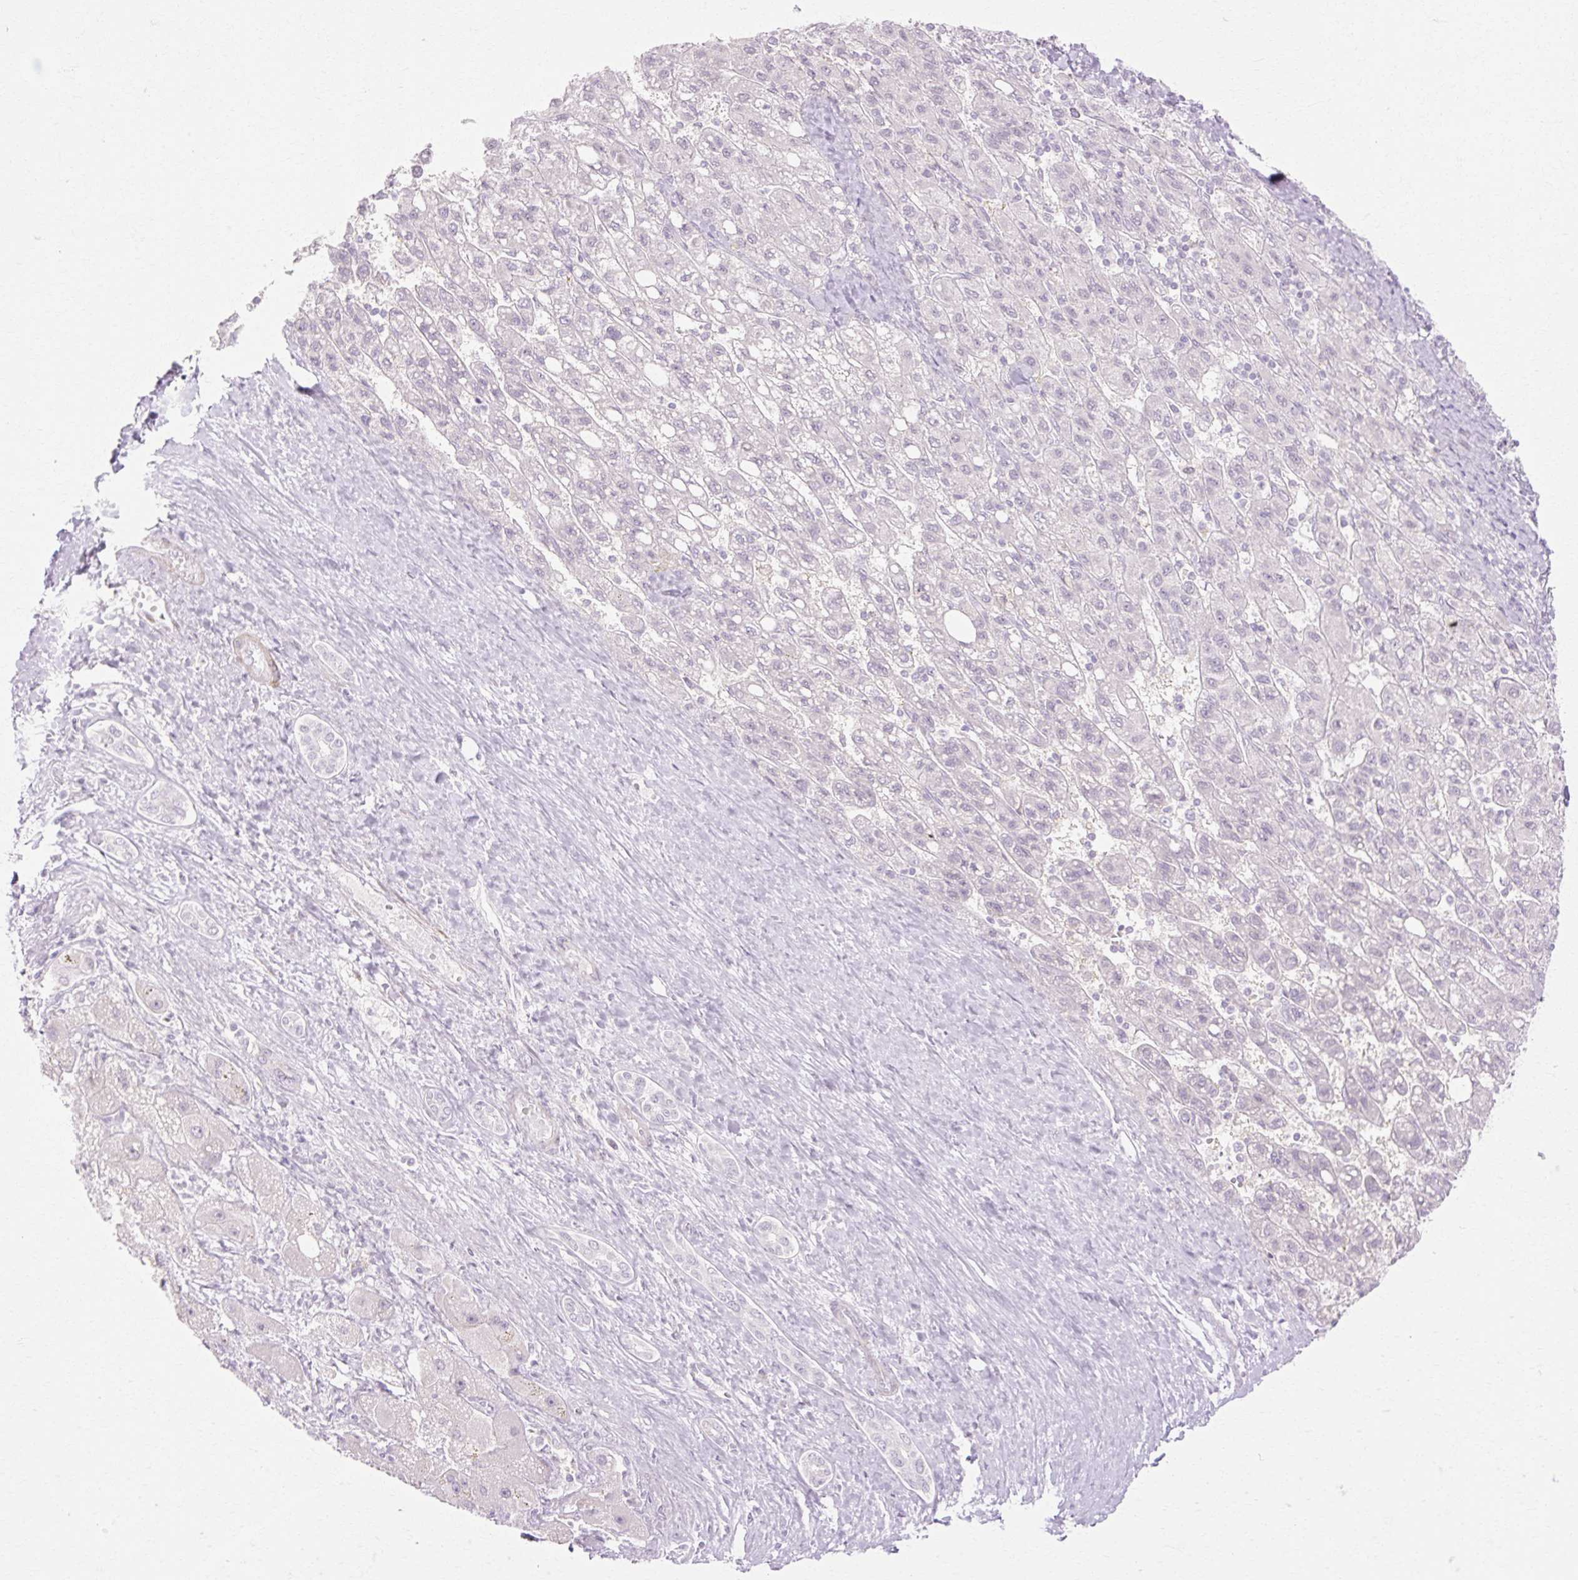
{"staining": {"intensity": "negative", "quantity": "none", "location": "none"}, "tissue": "liver cancer", "cell_type": "Tumor cells", "image_type": "cancer", "snomed": [{"axis": "morphology", "description": "Carcinoma, Hepatocellular, NOS"}, {"axis": "topography", "description": "Liver"}], "caption": "This is an IHC micrograph of hepatocellular carcinoma (liver). There is no positivity in tumor cells.", "gene": "C3orf49", "patient": {"sex": "female", "age": 82}}